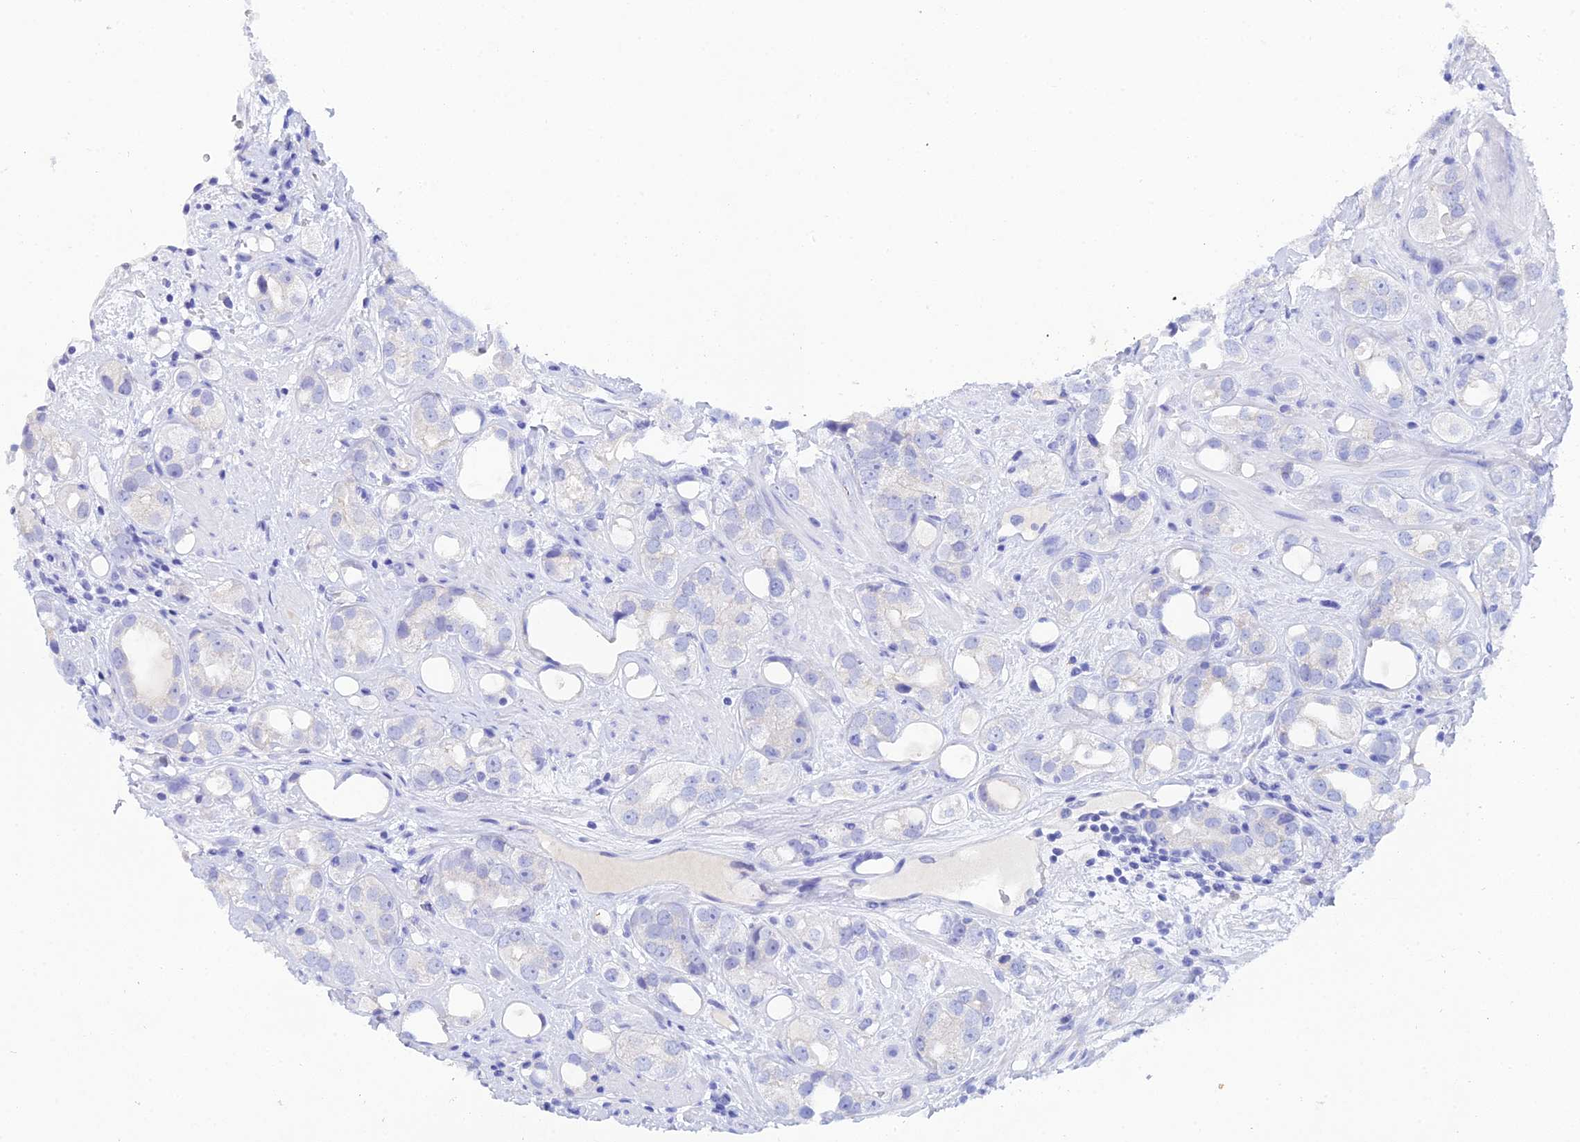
{"staining": {"intensity": "negative", "quantity": "none", "location": "none"}, "tissue": "prostate cancer", "cell_type": "Tumor cells", "image_type": "cancer", "snomed": [{"axis": "morphology", "description": "Adenocarcinoma, NOS"}, {"axis": "topography", "description": "Prostate"}], "caption": "Tumor cells are negative for brown protein staining in prostate adenocarcinoma.", "gene": "REG1A", "patient": {"sex": "male", "age": 79}}